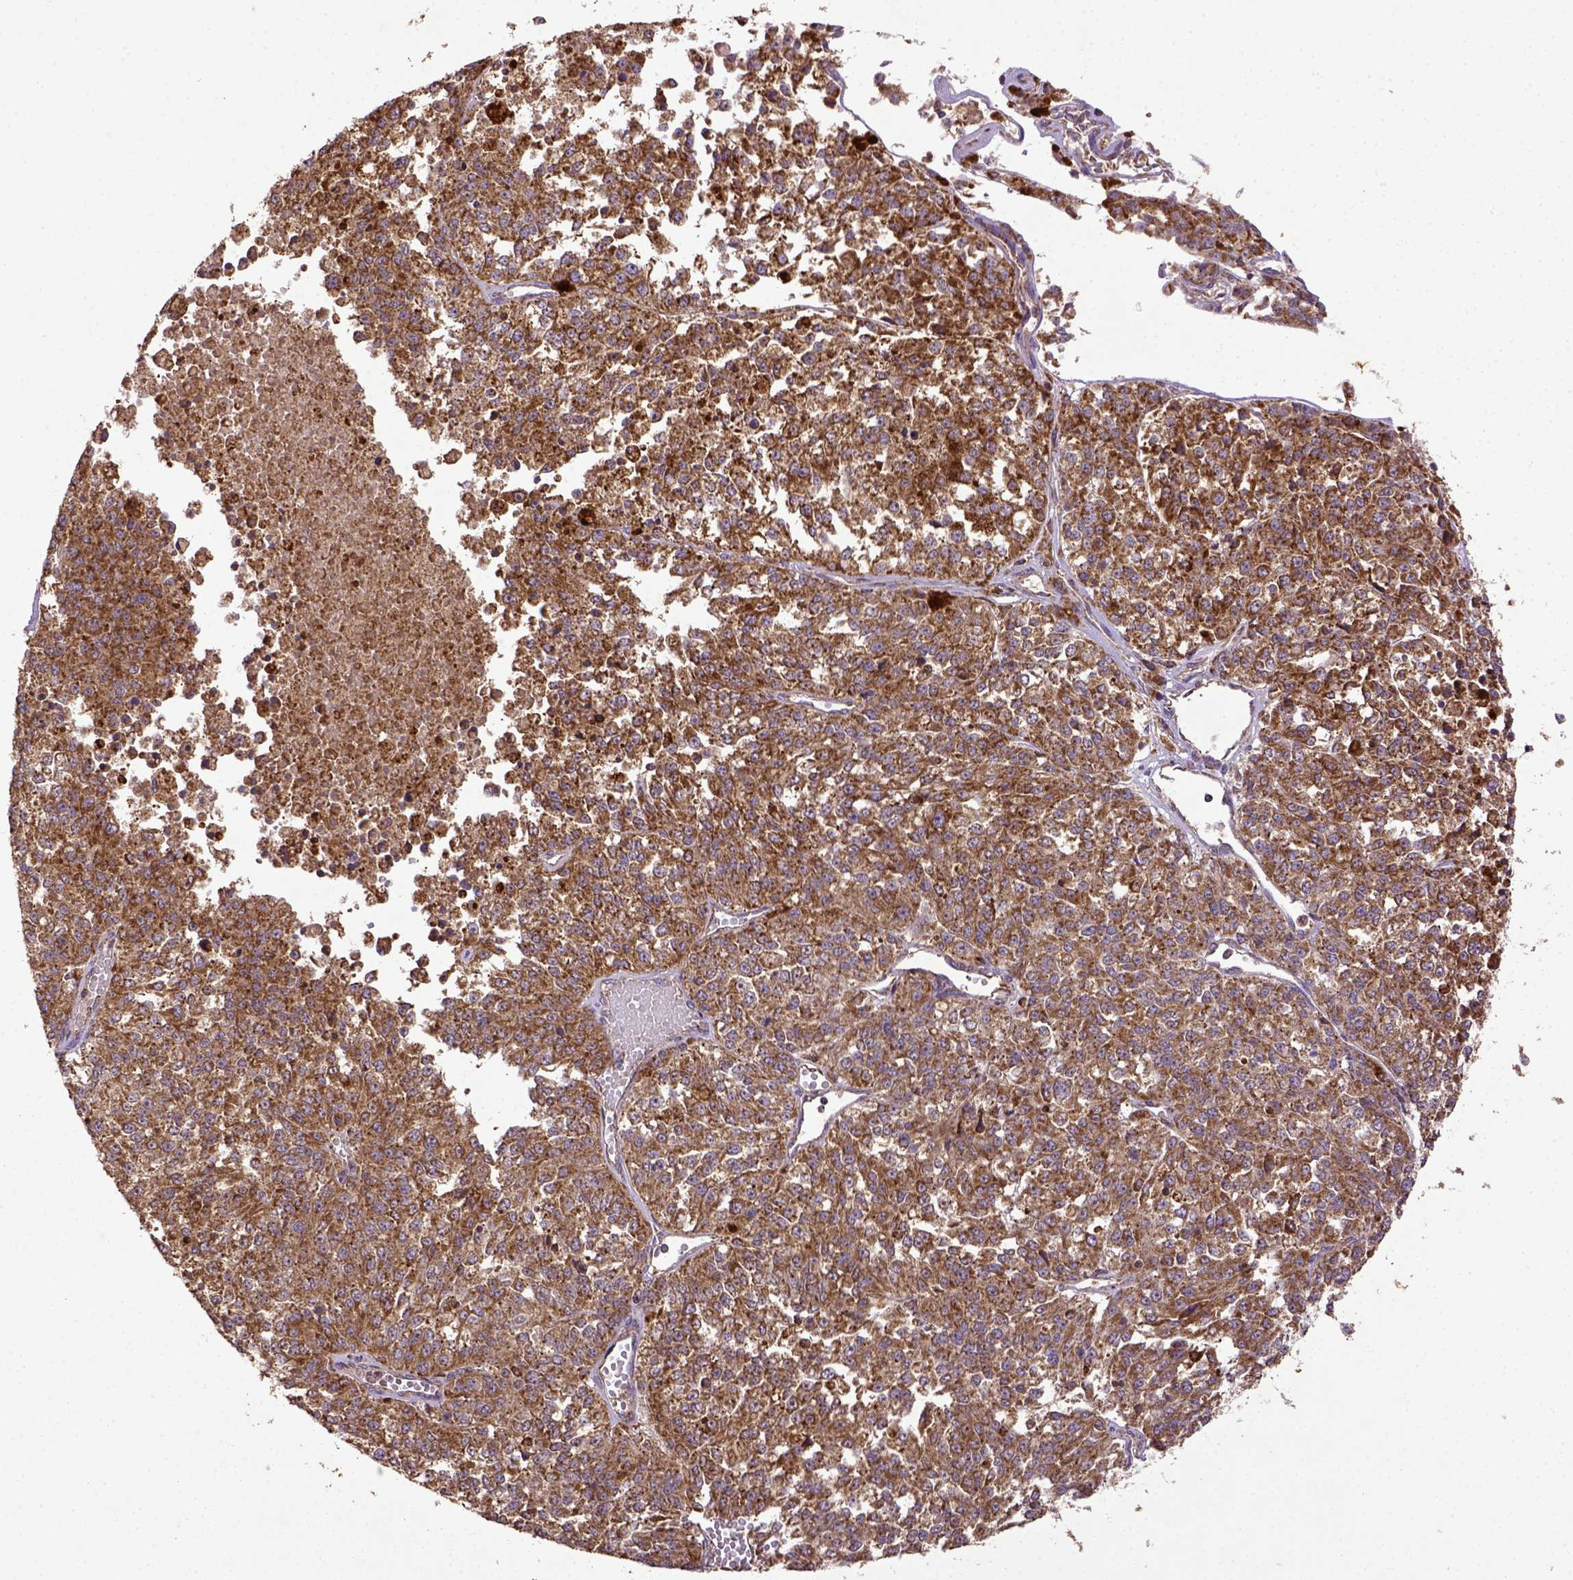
{"staining": {"intensity": "strong", "quantity": ">75%", "location": "cytoplasmic/membranous"}, "tissue": "melanoma", "cell_type": "Tumor cells", "image_type": "cancer", "snomed": [{"axis": "morphology", "description": "Malignant melanoma, Metastatic site"}, {"axis": "topography", "description": "Lymph node"}], "caption": "IHC (DAB (3,3'-diaminobenzidine)) staining of human melanoma shows strong cytoplasmic/membranous protein expression in about >75% of tumor cells.", "gene": "MT-CO1", "patient": {"sex": "female", "age": 64}}